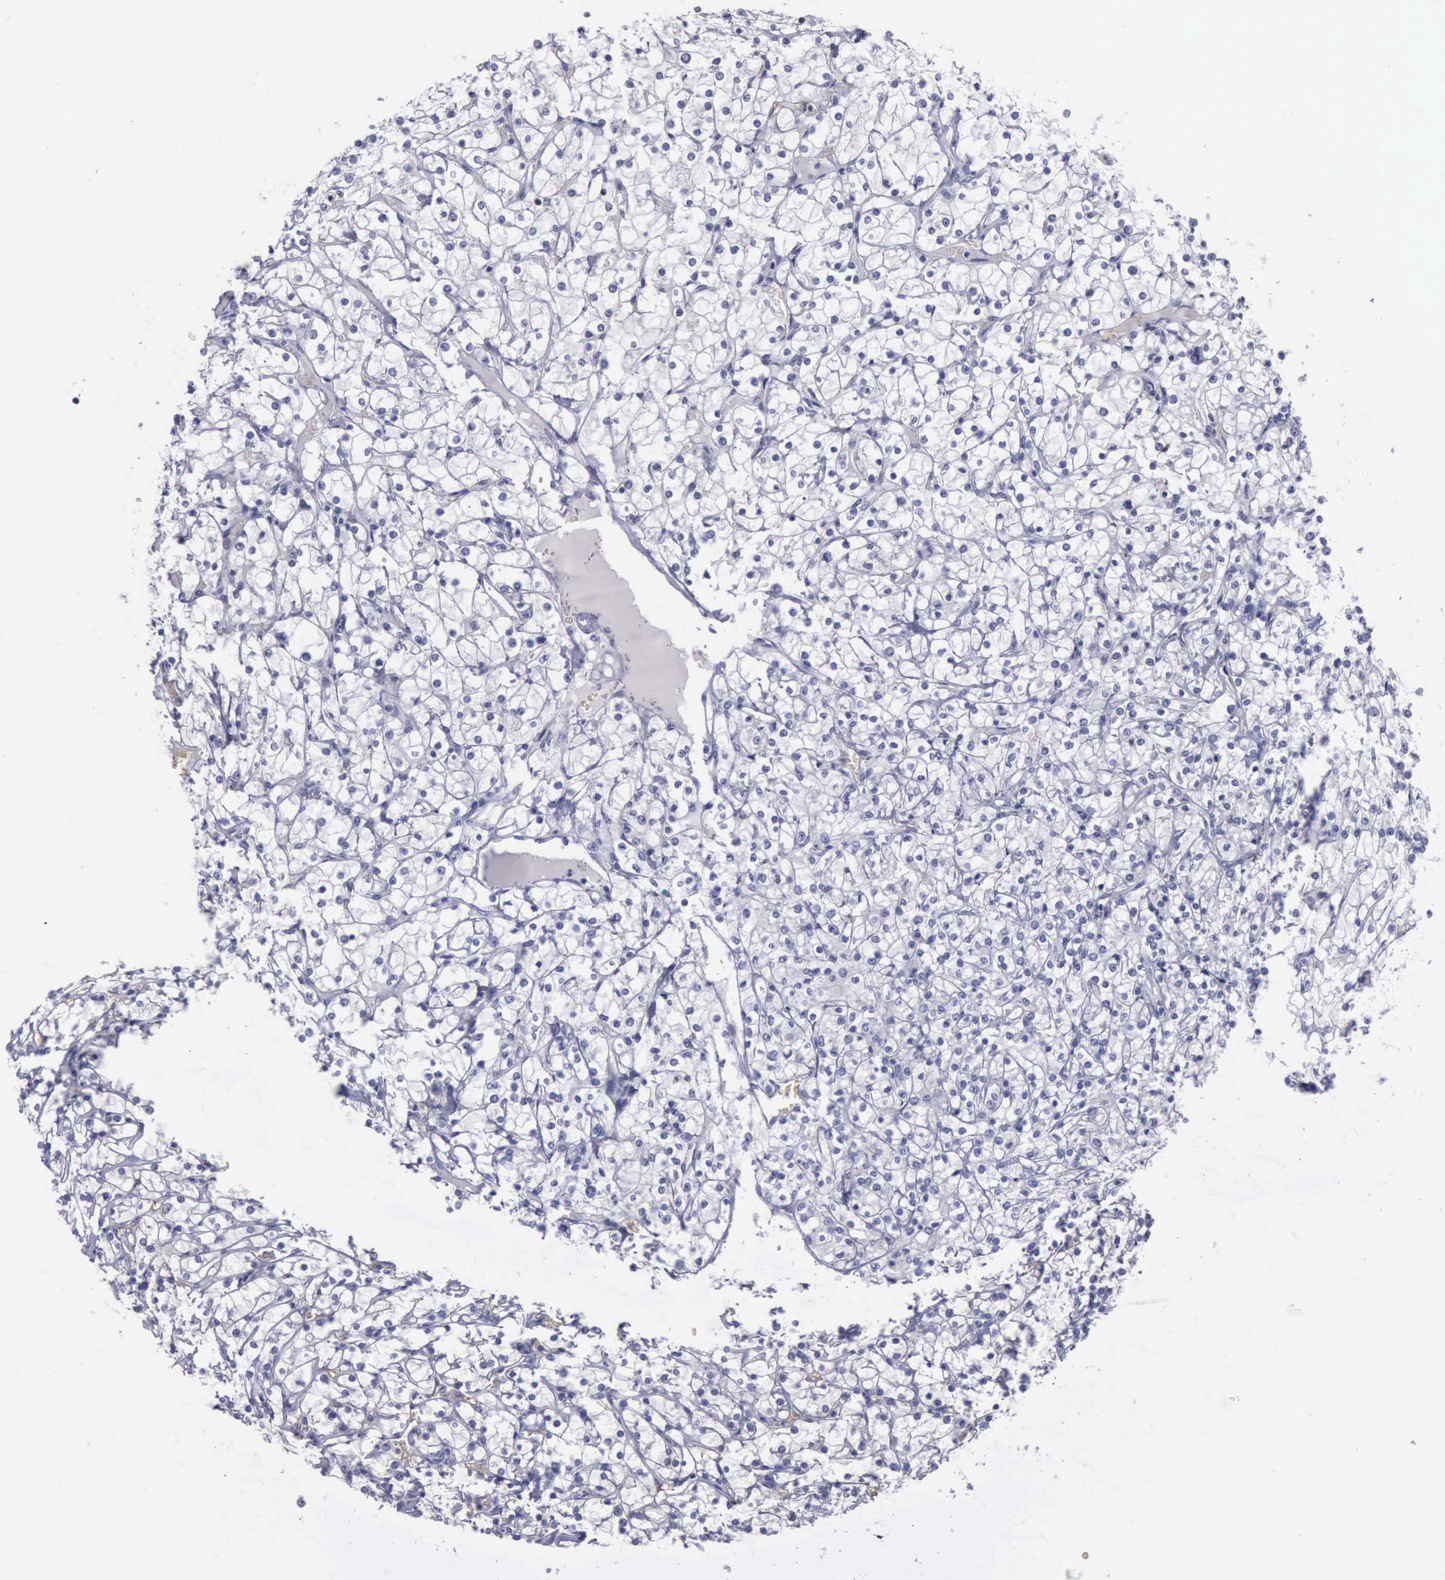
{"staining": {"intensity": "negative", "quantity": "none", "location": "none"}, "tissue": "renal cancer", "cell_type": "Tumor cells", "image_type": "cancer", "snomed": [{"axis": "morphology", "description": "Adenocarcinoma, NOS"}, {"axis": "topography", "description": "Kidney"}], "caption": "Renal adenocarcinoma was stained to show a protein in brown. There is no significant positivity in tumor cells.", "gene": "CEP128", "patient": {"sex": "female", "age": 73}}